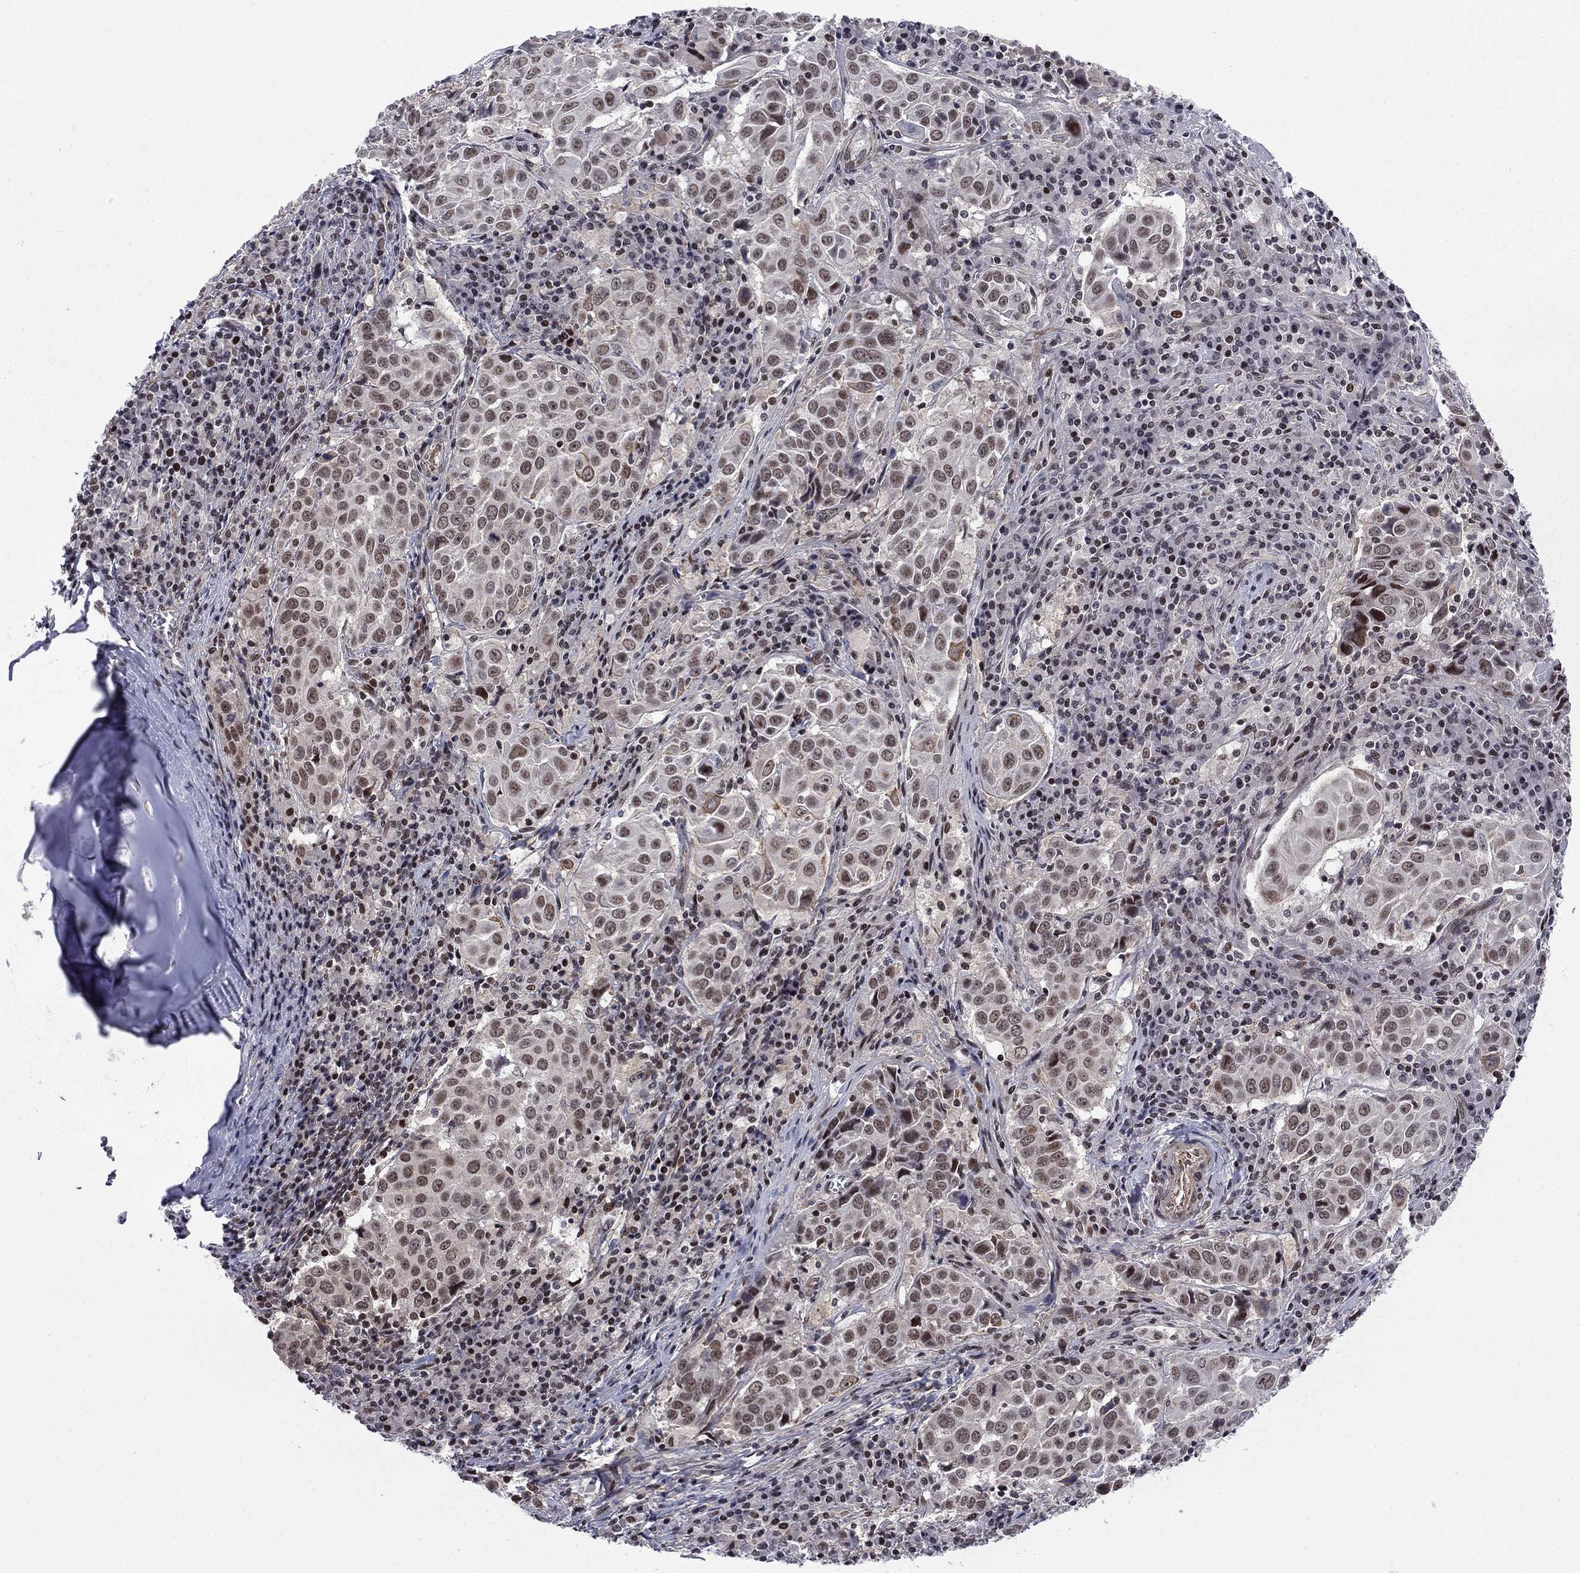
{"staining": {"intensity": "moderate", "quantity": ">75%", "location": "nuclear"}, "tissue": "lung cancer", "cell_type": "Tumor cells", "image_type": "cancer", "snomed": [{"axis": "morphology", "description": "Squamous cell carcinoma, NOS"}, {"axis": "topography", "description": "Lung"}], "caption": "Squamous cell carcinoma (lung) stained with a brown dye reveals moderate nuclear positive positivity in about >75% of tumor cells.", "gene": "BRF1", "patient": {"sex": "male", "age": 57}}